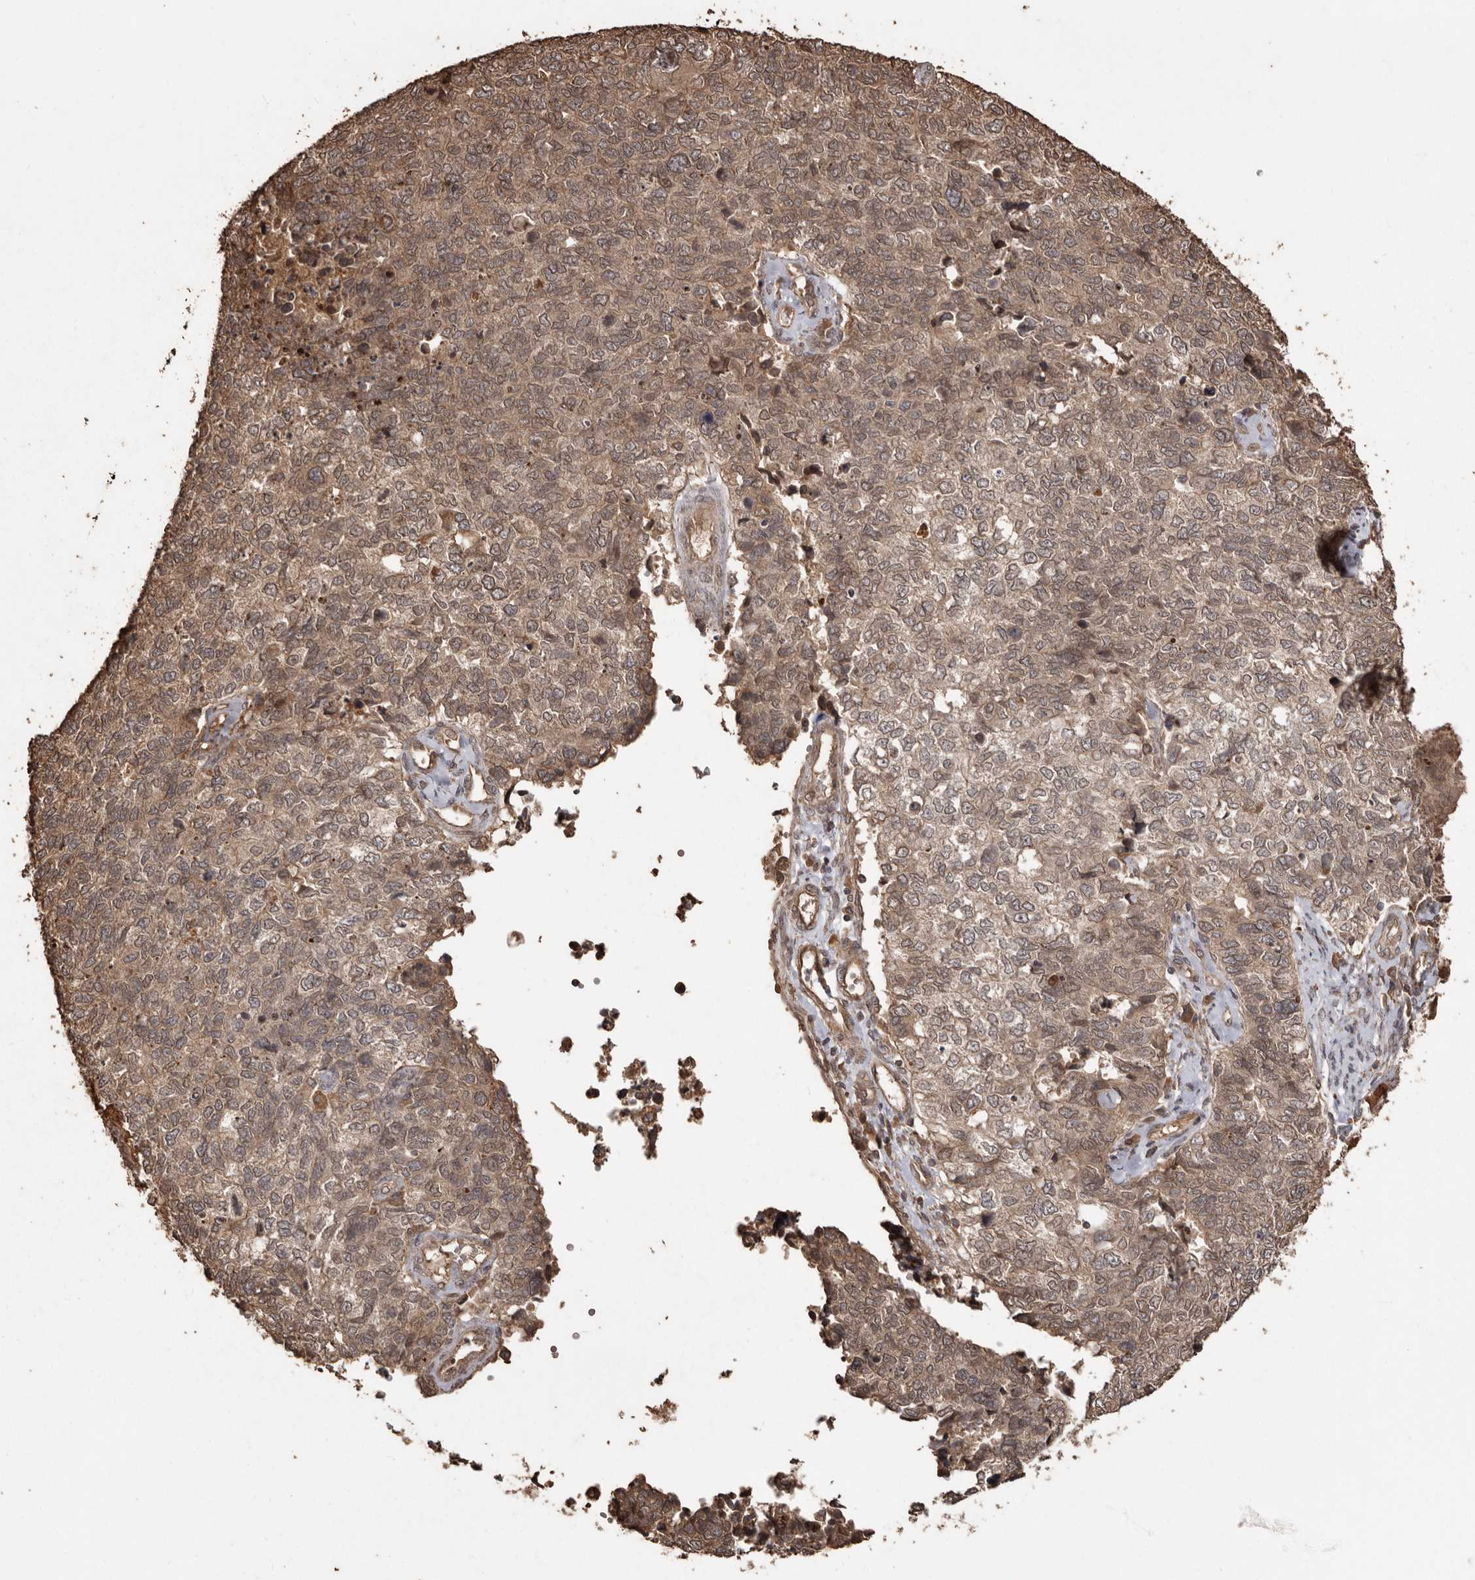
{"staining": {"intensity": "moderate", "quantity": ">75%", "location": "cytoplasmic/membranous,nuclear"}, "tissue": "cervical cancer", "cell_type": "Tumor cells", "image_type": "cancer", "snomed": [{"axis": "morphology", "description": "Squamous cell carcinoma, NOS"}, {"axis": "topography", "description": "Cervix"}], "caption": "Moderate cytoplasmic/membranous and nuclear protein staining is appreciated in approximately >75% of tumor cells in cervical squamous cell carcinoma.", "gene": "NUP43", "patient": {"sex": "female", "age": 63}}